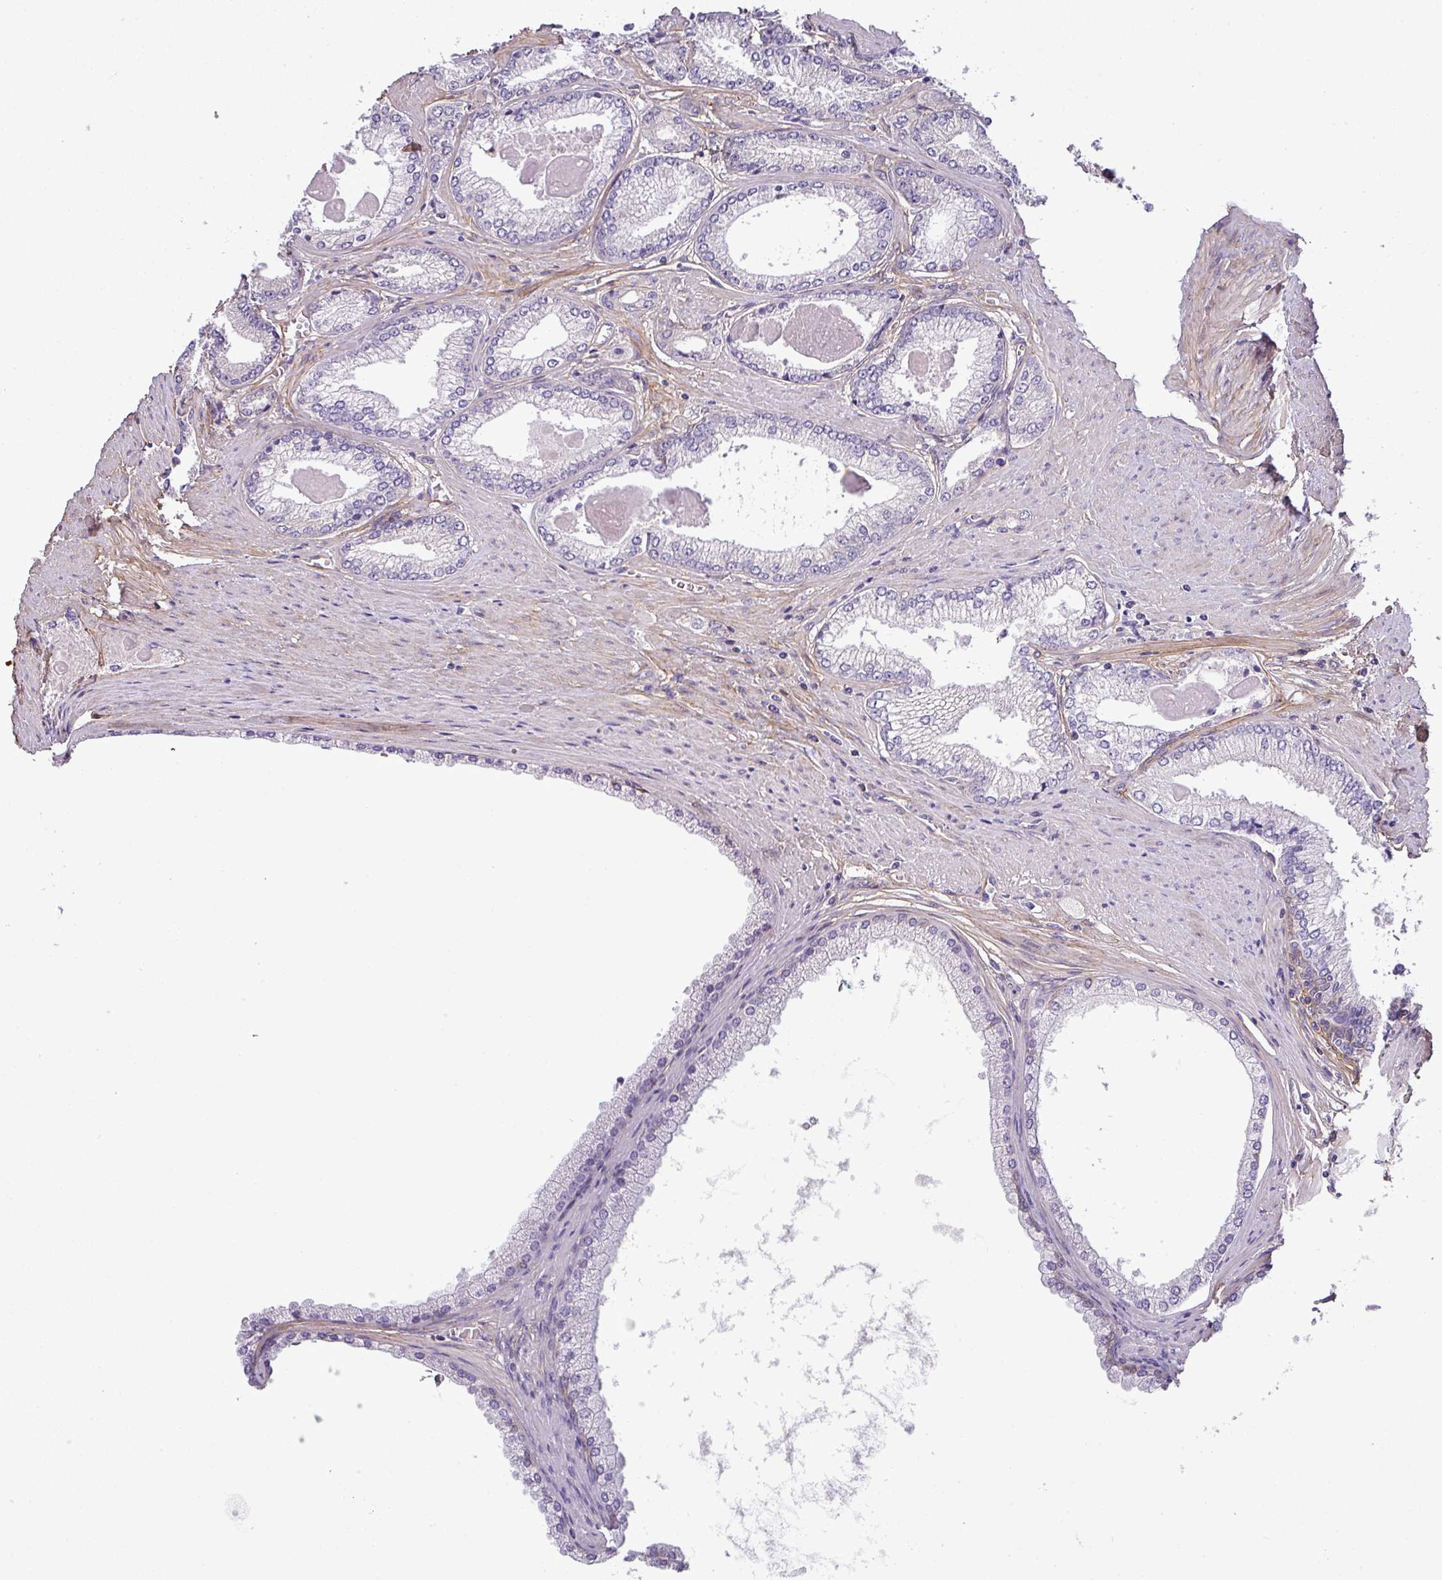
{"staining": {"intensity": "negative", "quantity": "none", "location": "none"}, "tissue": "prostate cancer", "cell_type": "Tumor cells", "image_type": "cancer", "snomed": [{"axis": "morphology", "description": "Adenocarcinoma, High grade"}, {"axis": "topography", "description": "Prostate"}], "caption": "There is no significant expression in tumor cells of prostate cancer. (DAB (3,3'-diaminobenzidine) immunohistochemistry visualized using brightfield microscopy, high magnification).", "gene": "PARD6G", "patient": {"sex": "male", "age": 66}}